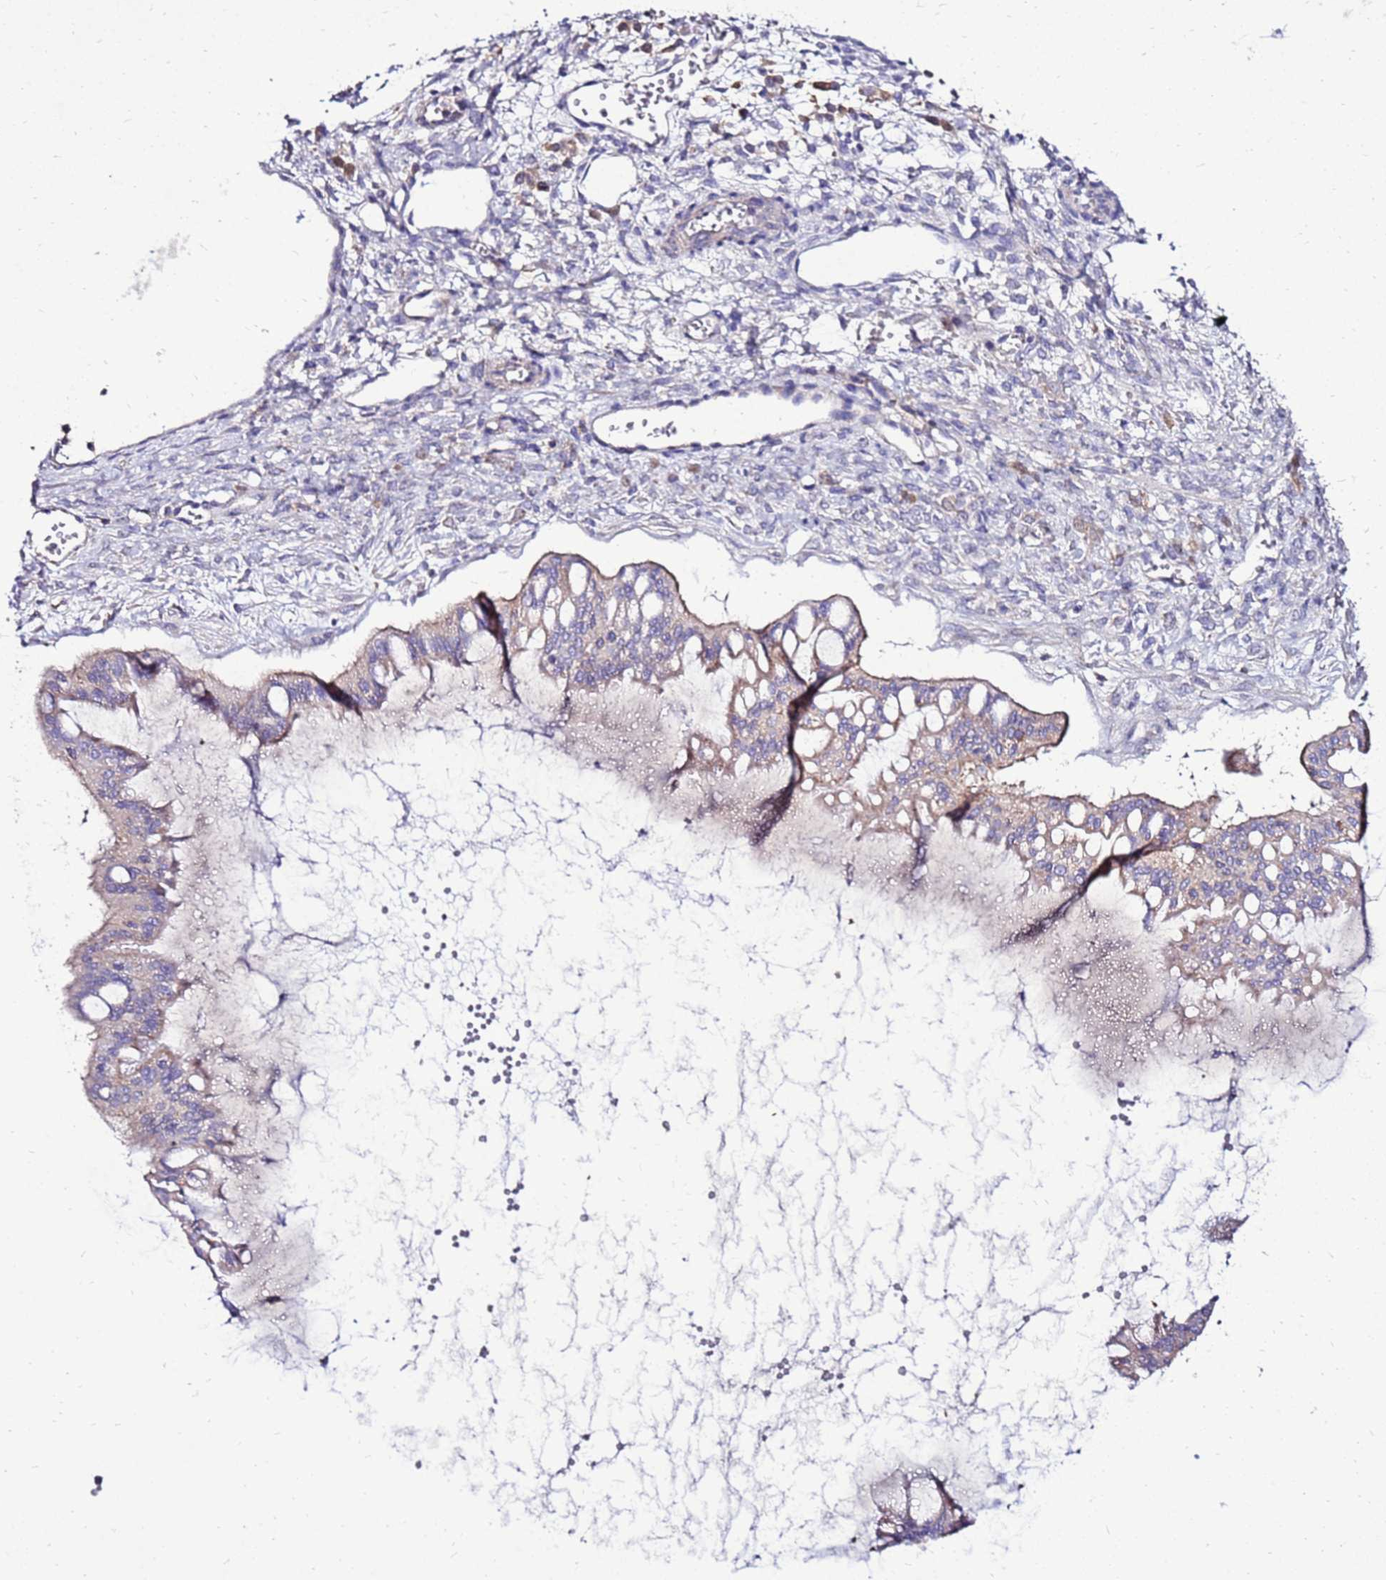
{"staining": {"intensity": "weak", "quantity": ">75%", "location": "cytoplasmic/membranous"}, "tissue": "ovarian cancer", "cell_type": "Tumor cells", "image_type": "cancer", "snomed": [{"axis": "morphology", "description": "Cystadenocarcinoma, mucinous, NOS"}, {"axis": "topography", "description": "Ovary"}], "caption": "An immunohistochemistry (IHC) photomicrograph of neoplastic tissue is shown. Protein staining in brown shows weak cytoplasmic/membranous positivity in ovarian mucinous cystadenocarcinoma within tumor cells.", "gene": "TMEM106C", "patient": {"sex": "female", "age": 73}}